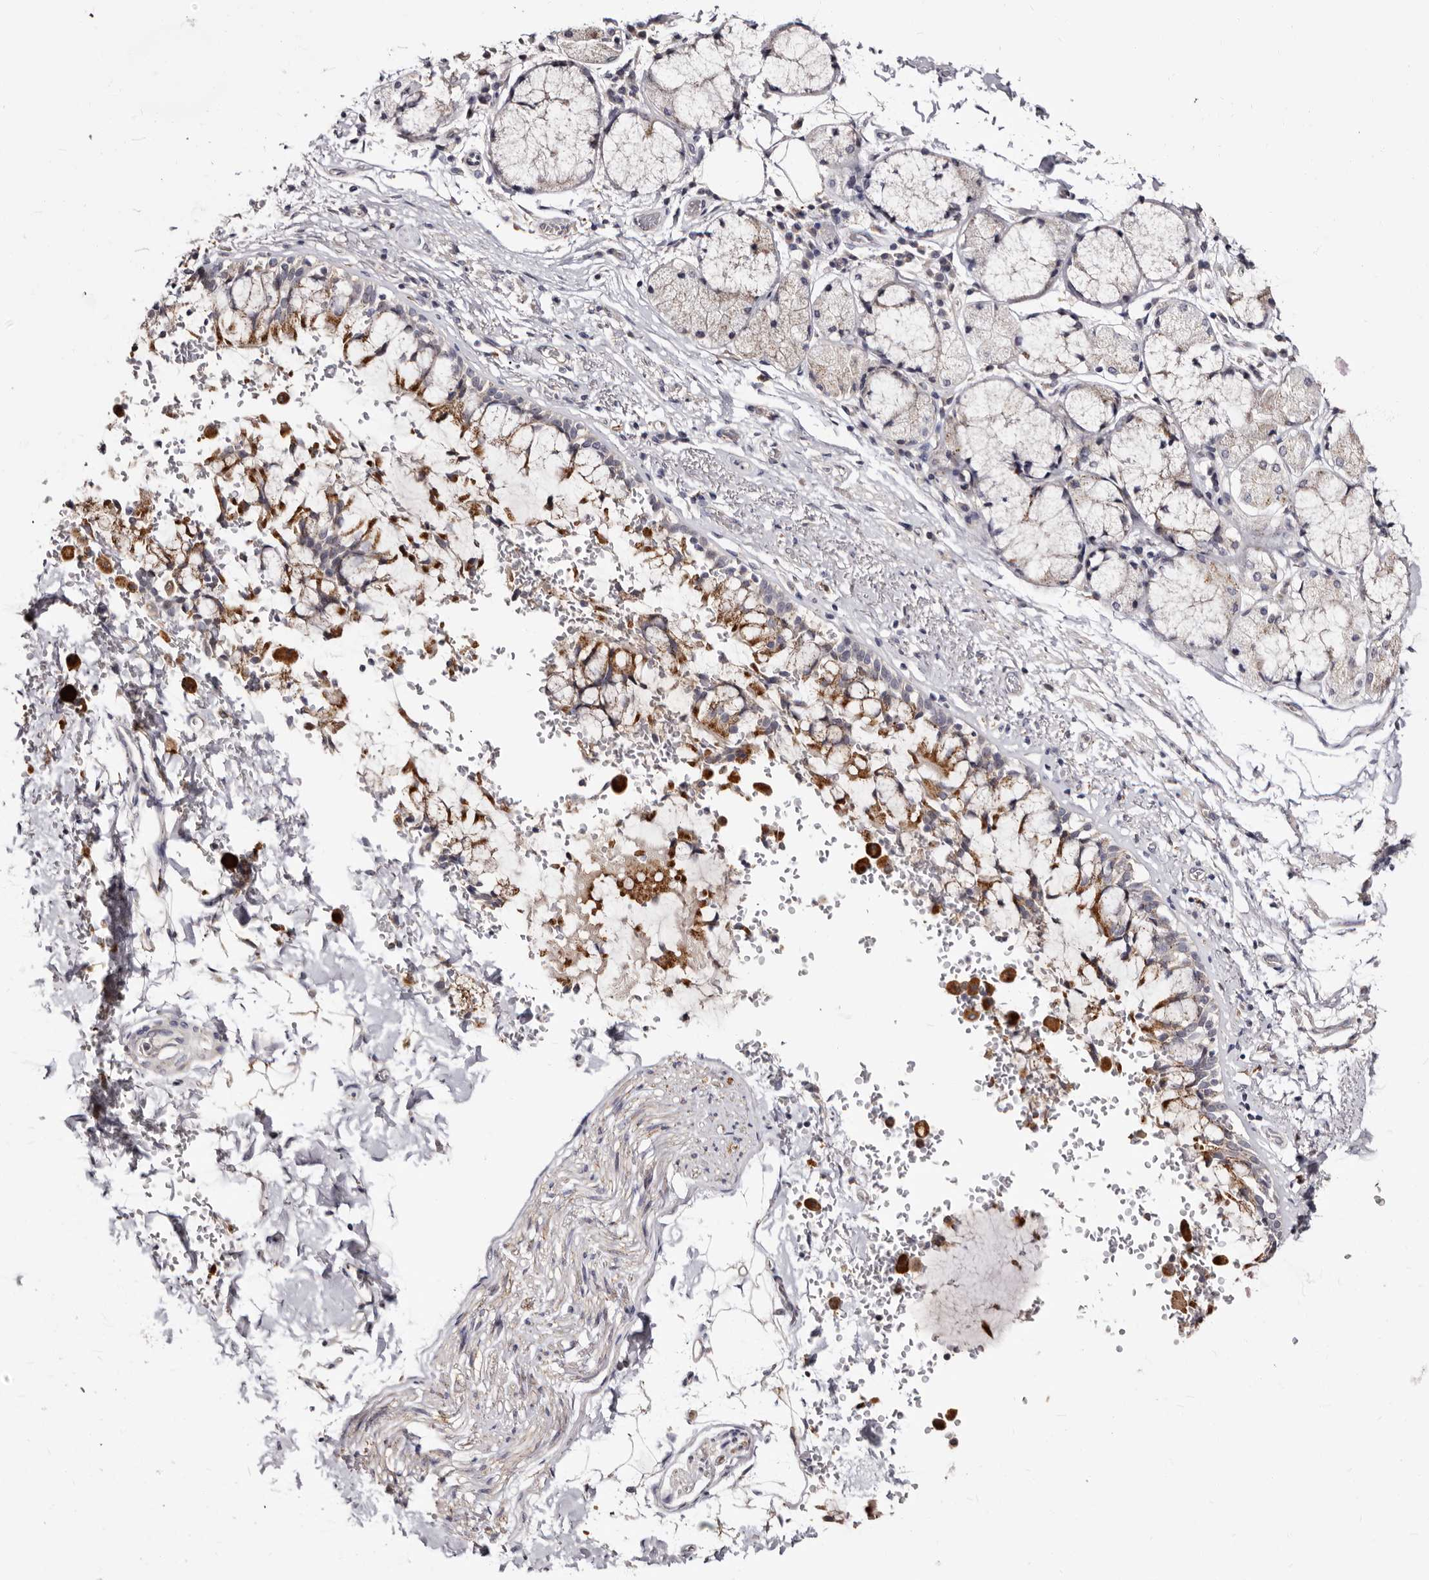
{"staining": {"intensity": "moderate", "quantity": "25%-75%", "location": "cytoplasmic/membranous"}, "tissue": "bronchus", "cell_type": "Respiratory epithelial cells", "image_type": "normal", "snomed": [{"axis": "morphology", "description": "Normal tissue, NOS"}, {"axis": "morphology", "description": "Inflammation, NOS"}, {"axis": "topography", "description": "Cartilage tissue"}, {"axis": "topography", "description": "Bronchus"}, {"axis": "topography", "description": "Lung"}], "caption": "The image shows a brown stain indicating the presence of a protein in the cytoplasmic/membranous of respiratory epithelial cells in bronchus.", "gene": "PTAFR", "patient": {"sex": "female", "age": 64}}